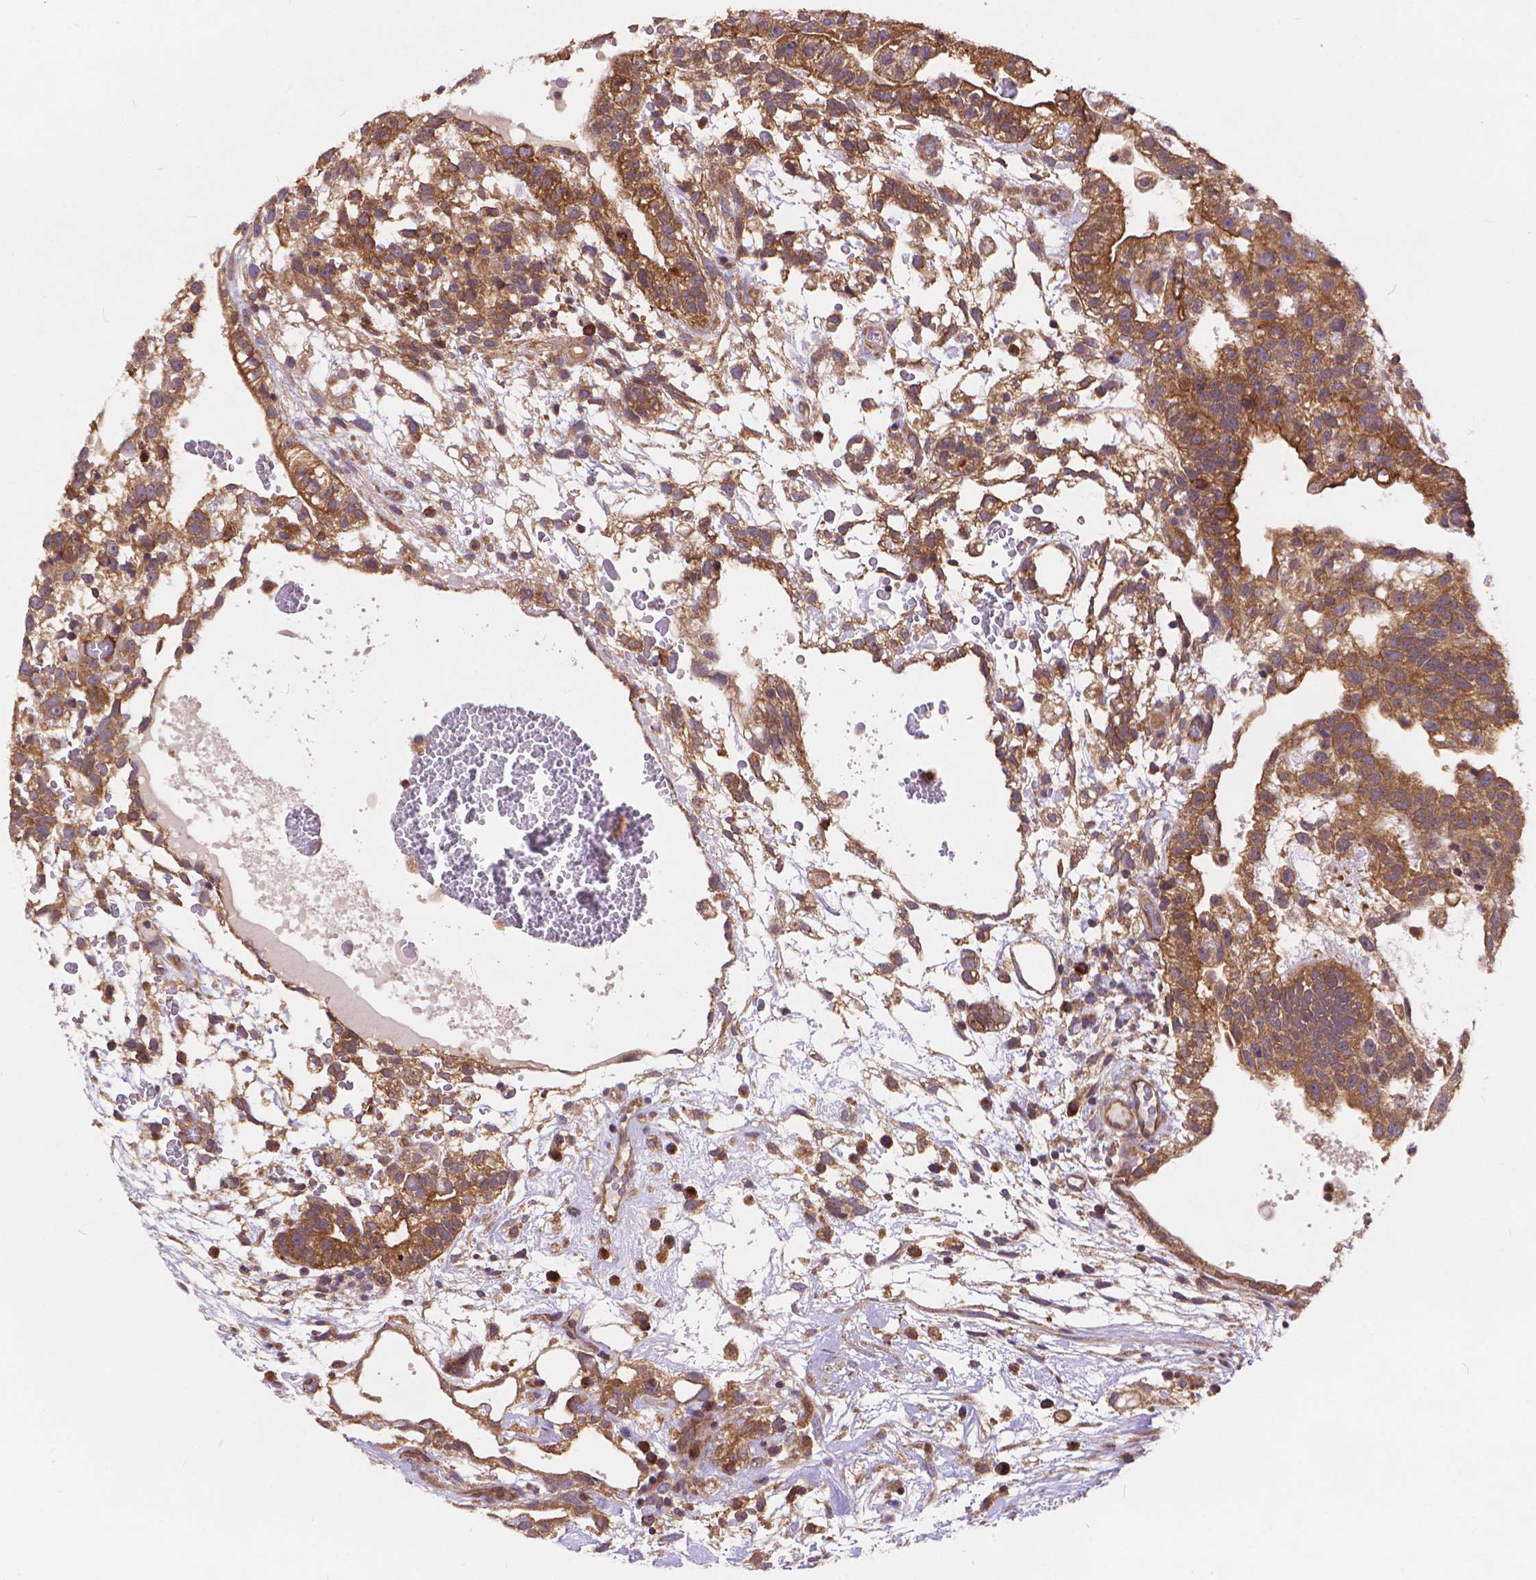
{"staining": {"intensity": "moderate", "quantity": ">75%", "location": "cytoplasmic/membranous"}, "tissue": "testis cancer", "cell_type": "Tumor cells", "image_type": "cancer", "snomed": [{"axis": "morphology", "description": "Normal tissue, NOS"}, {"axis": "morphology", "description": "Carcinoma, Embryonal, NOS"}, {"axis": "topography", "description": "Testis"}], "caption": "A photomicrograph of testis cancer (embryonal carcinoma) stained for a protein demonstrates moderate cytoplasmic/membranous brown staining in tumor cells. The protein is stained brown, and the nuclei are stained in blue (DAB IHC with brightfield microscopy, high magnification).", "gene": "ARAP1", "patient": {"sex": "male", "age": 32}}